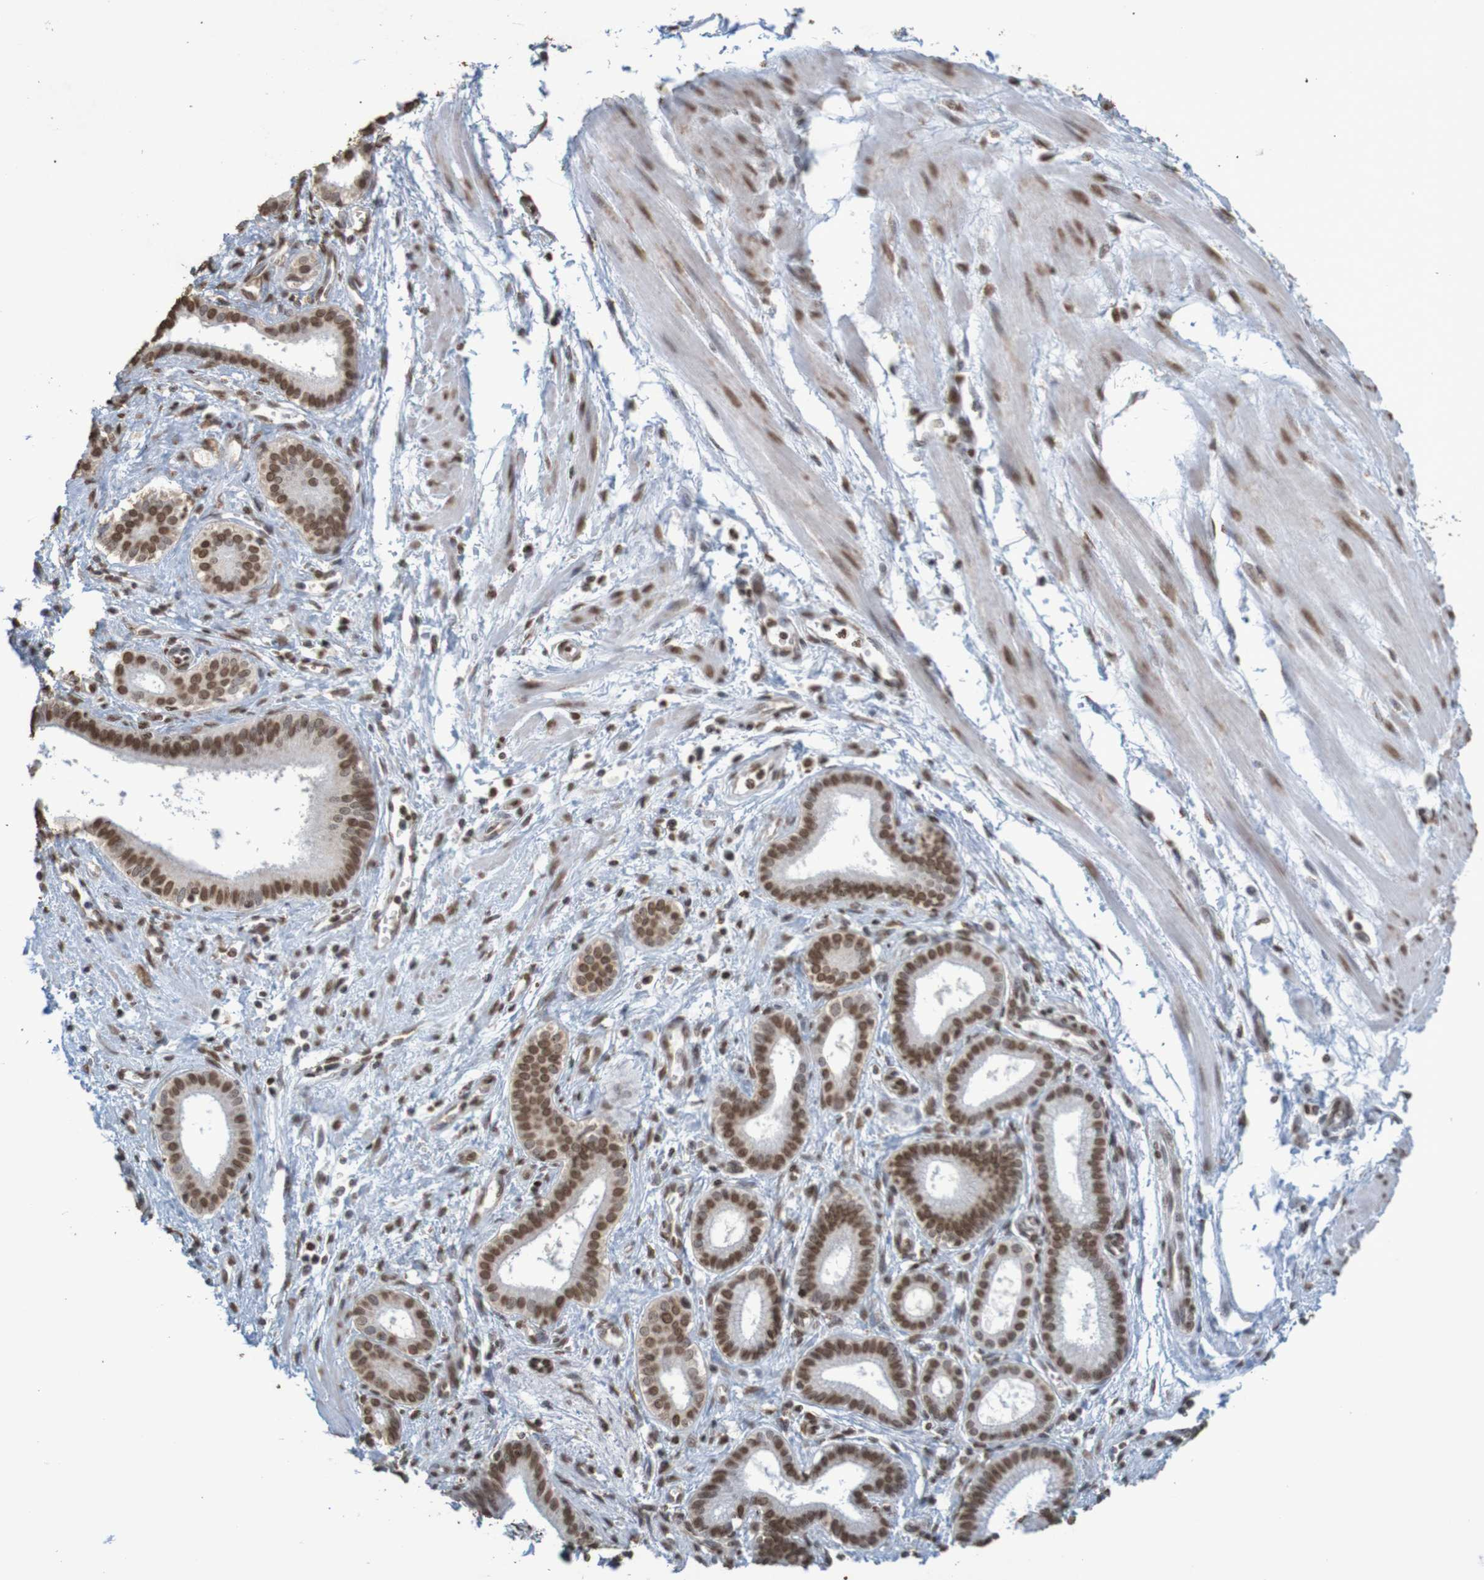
{"staining": {"intensity": "moderate", "quantity": ">75%", "location": "nuclear"}, "tissue": "pancreatic cancer", "cell_type": "Tumor cells", "image_type": "cancer", "snomed": [{"axis": "morphology", "description": "Normal tissue, NOS"}, {"axis": "topography", "description": "Lymph node"}], "caption": "Protein expression analysis of pancreatic cancer reveals moderate nuclear positivity in about >75% of tumor cells. The protein is shown in brown color, while the nuclei are stained blue.", "gene": "GFI1", "patient": {"sex": "male", "age": 50}}